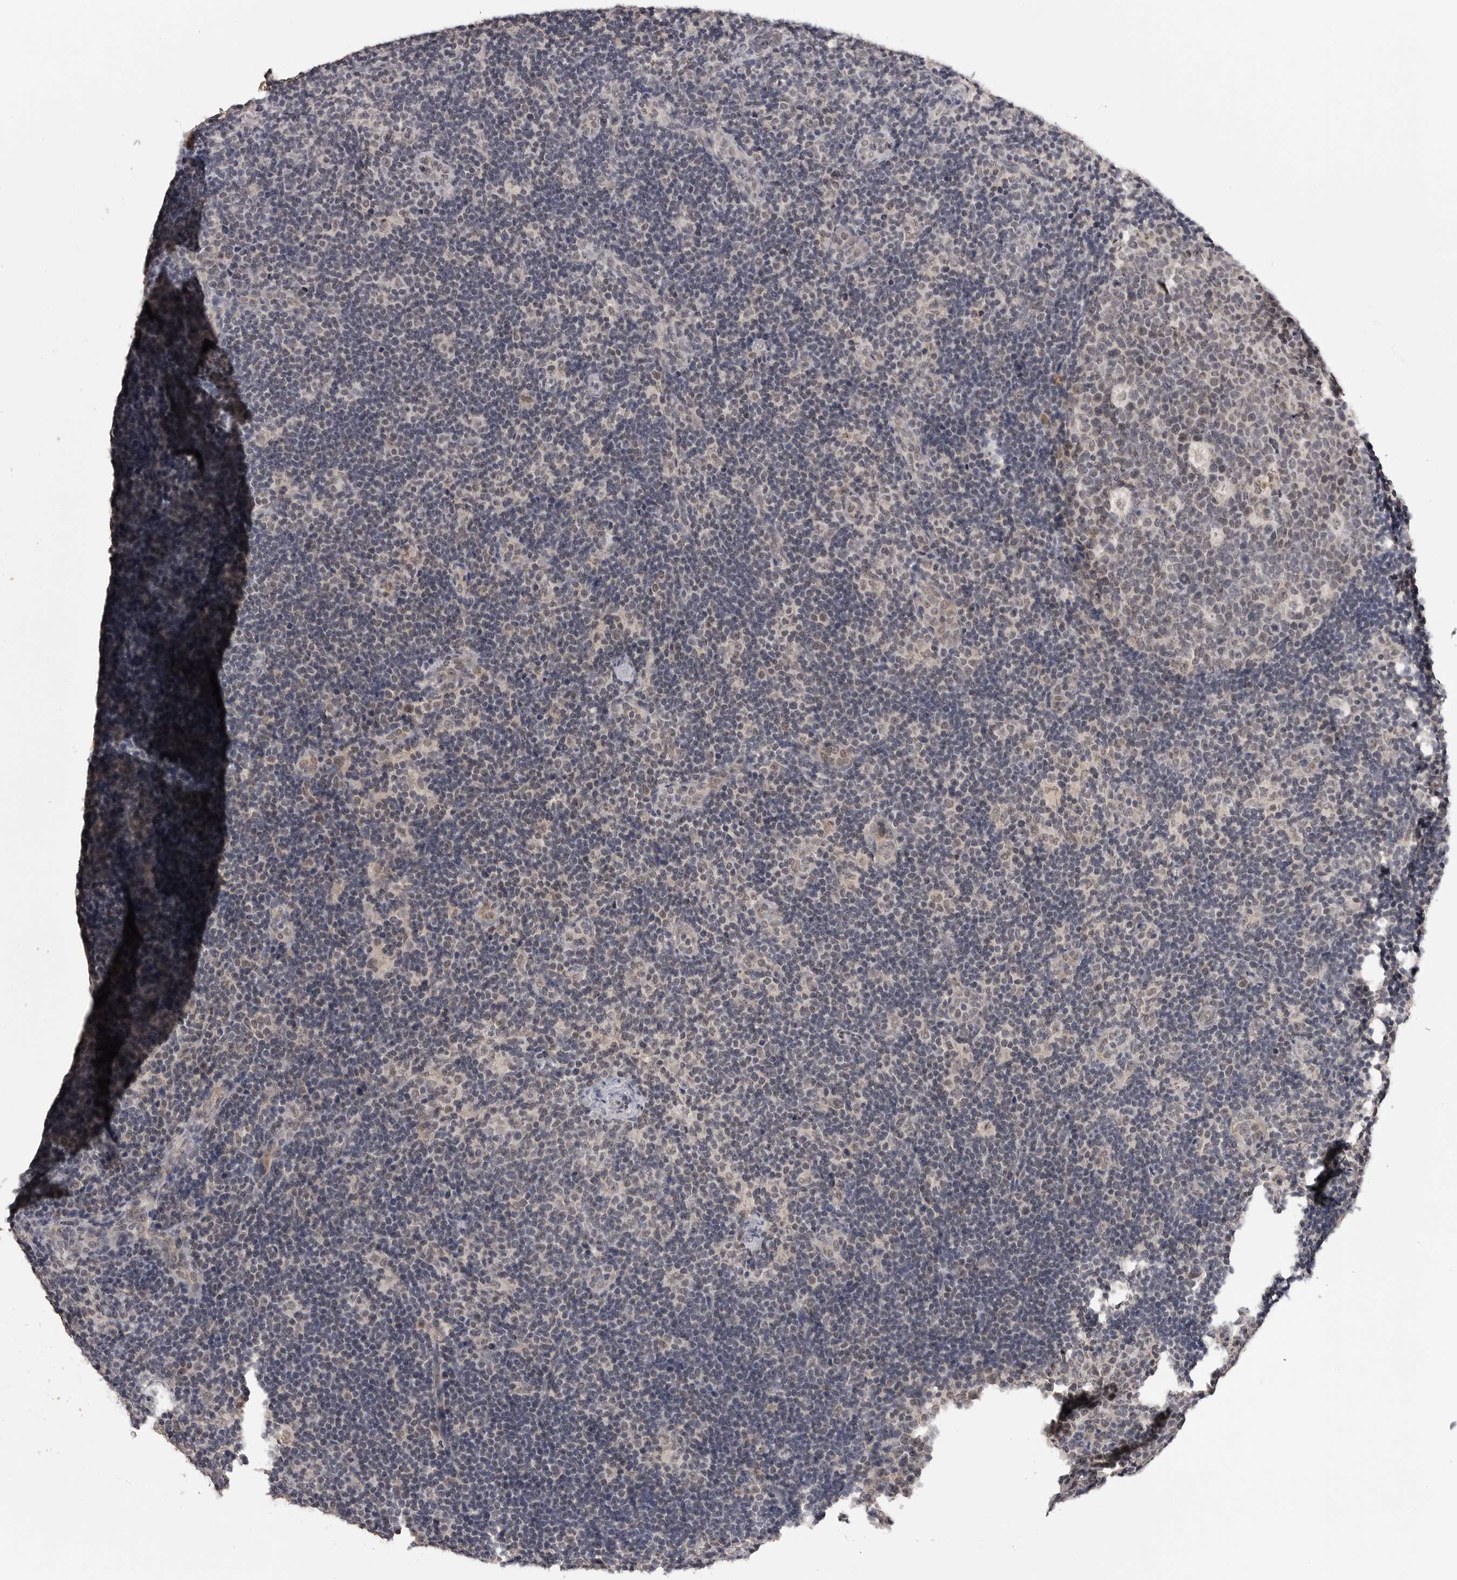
{"staining": {"intensity": "negative", "quantity": "none", "location": "none"}, "tissue": "lymph node", "cell_type": "Germinal center cells", "image_type": "normal", "snomed": [{"axis": "morphology", "description": "Normal tissue, NOS"}, {"axis": "topography", "description": "Lymph node"}], "caption": "The micrograph reveals no significant staining in germinal center cells of lymph node.", "gene": "CDK20", "patient": {"sex": "female", "age": 22}}